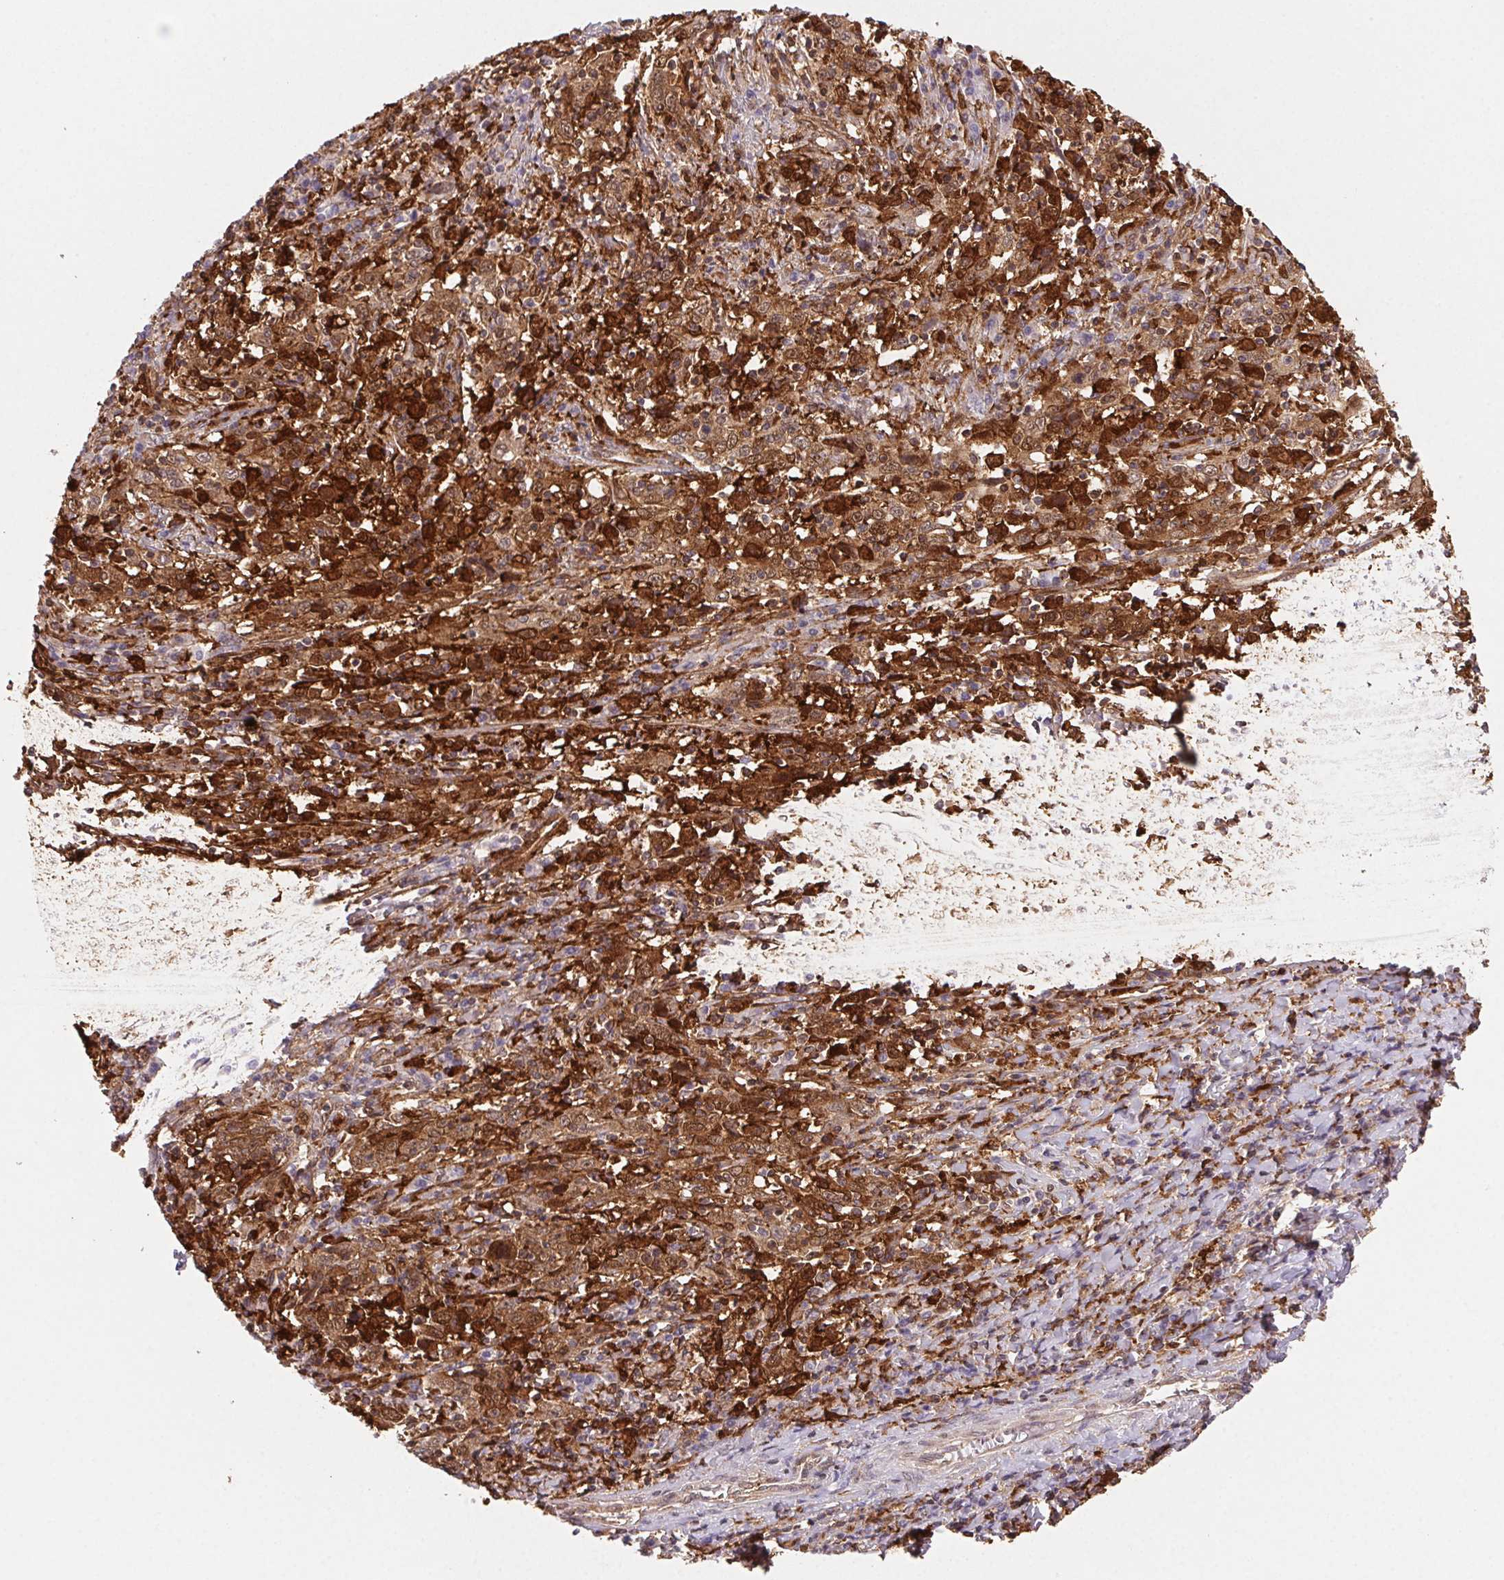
{"staining": {"intensity": "strong", "quantity": ">75%", "location": "cytoplasmic/membranous"}, "tissue": "cervical cancer", "cell_type": "Tumor cells", "image_type": "cancer", "snomed": [{"axis": "morphology", "description": "Squamous cell carcinoma, NOS"}, {"axis": "topography", "description": "Cervix"}], "caption": "Tumor cells exhibit strong cytoplasmic/membranous positivity in about >75% of cells in squamous cell carcinoma (cervical).", "gene": "GBP1", "patient": {"sex": "female", "age": 46}}